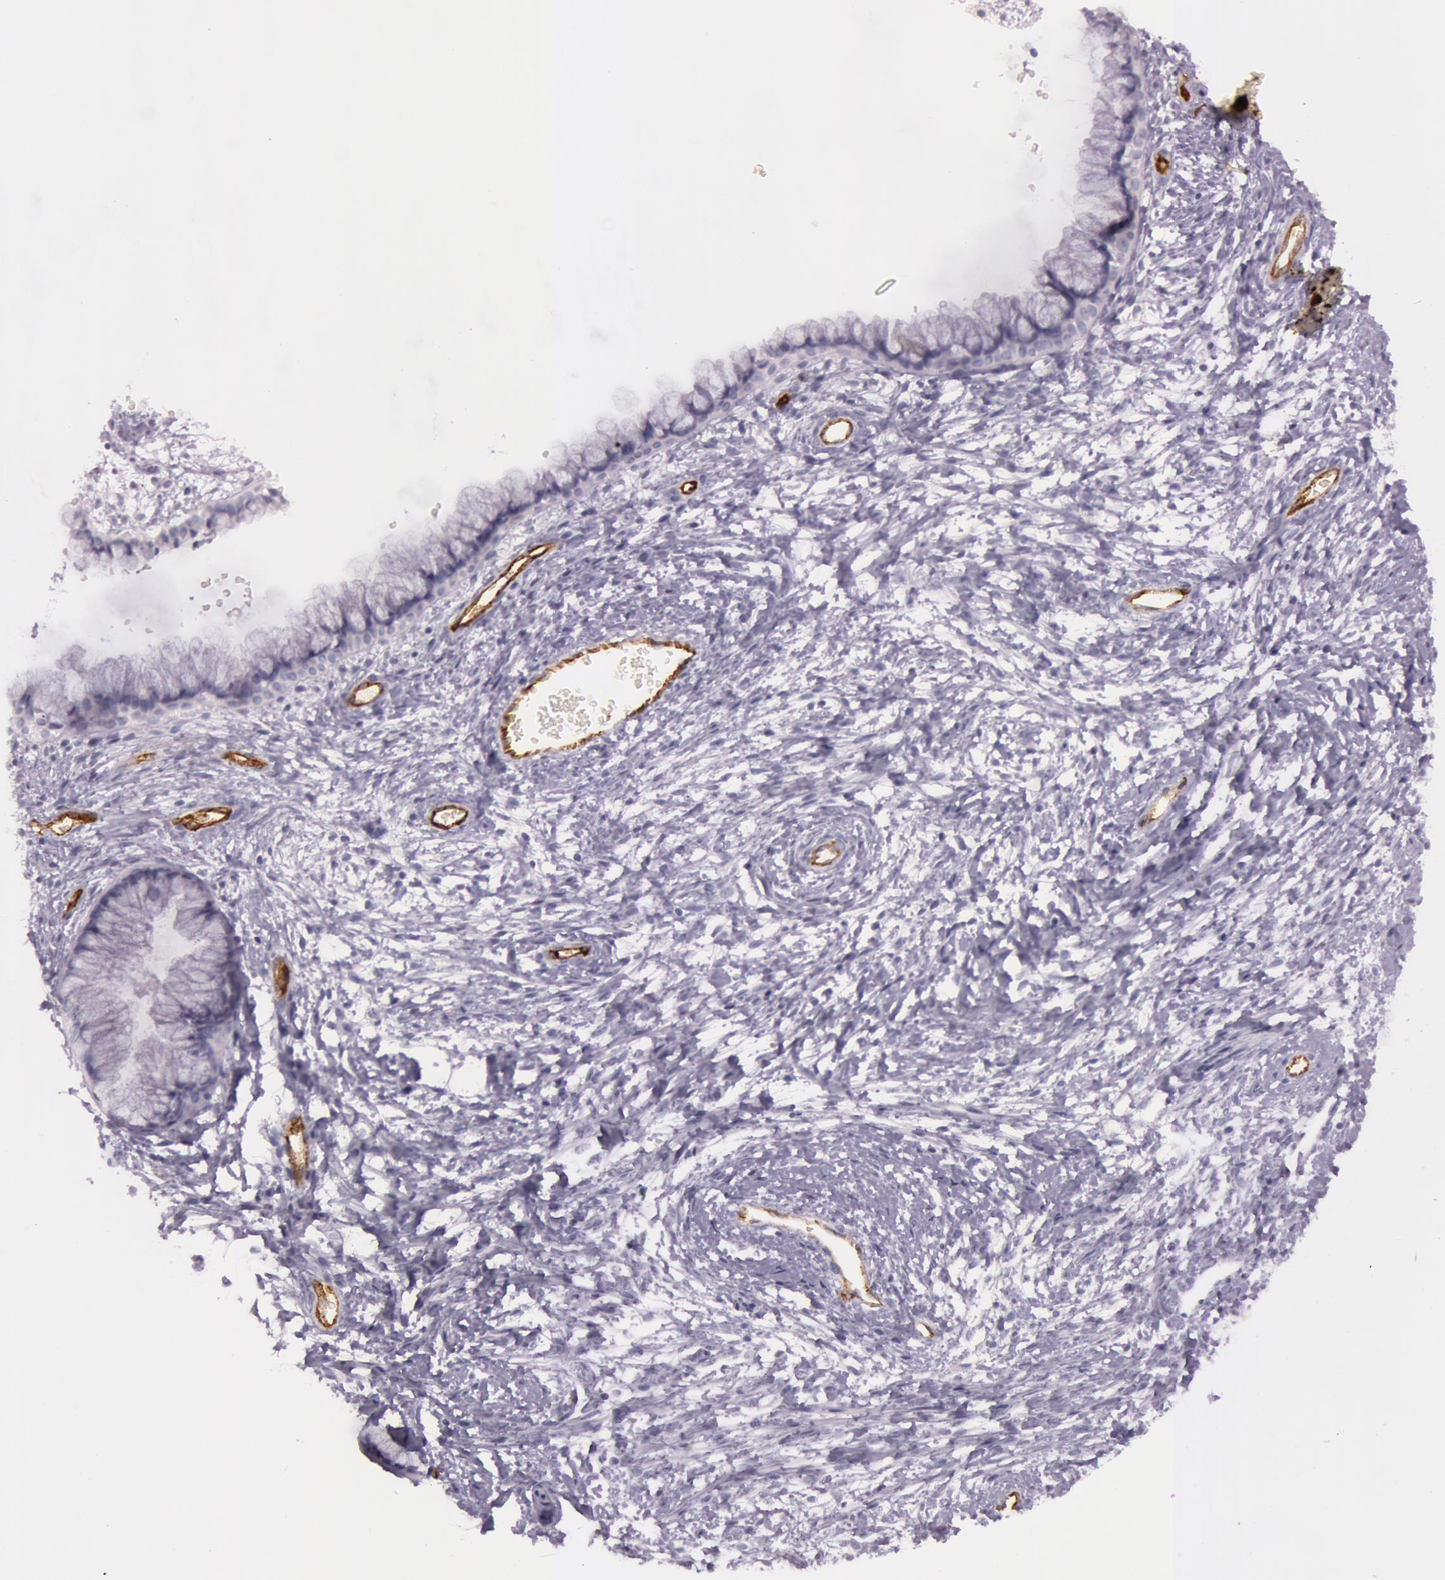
{"staining": {"intensity": "negative", "quantity": "none", "location": "none"}, "tissue": "cervix", "cell_type": "Glandular cells", "image_type": "normal", "snomed": [{"axis": "morphology", "description": "Normal tissue, NOS"}, {"axis": "topography", "description": "Cervix"}], "caption": "Immunohistochemical staining of unremarkable human cervix exhibits no significant staining in glandular cells. Brightfield microscopy of immunohistochemistry stained with DAB (brown) and hematoxylin (blue), captured at high magnification.", "gene": "FOLH1", "patient": {"sex": "female", "age": 39}}